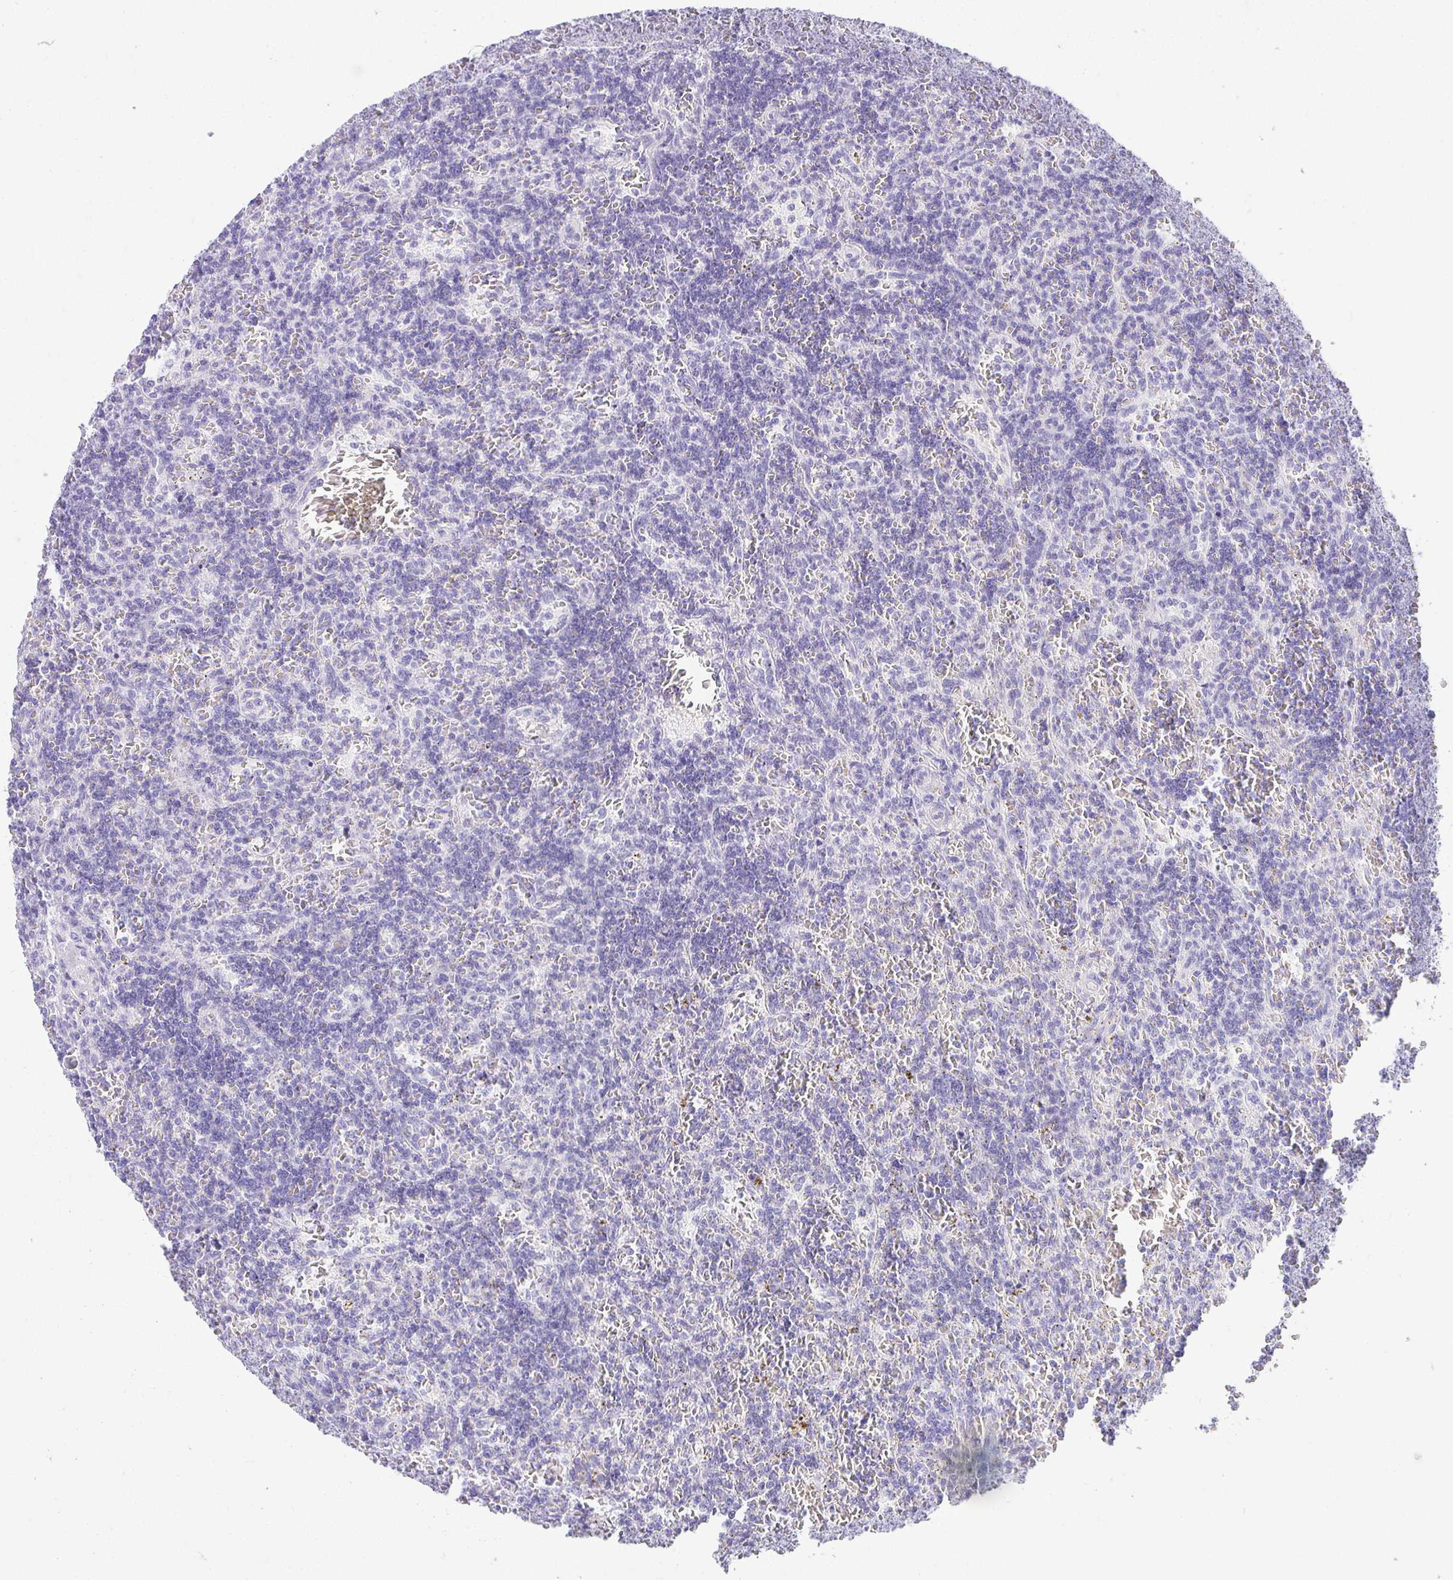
{"staining": {"intensity": "negative", "quantity": "none", "location": "none"}, "tissue": "lymphoma", "cell_type": "Tumor cells", "image_type": "cancer", "snomed": [{"axis": "morphology", "description": "Malignant lymphoma, non-Hodgkin's type, Low grade"}, {"axis": "topography", "description": "Spleen"}], "caption": "Lymphoma stained for a protein using IHC demonstrates no positivity tumor cells.", "gene": "CHAT", "patient": {"sex": "male", "age": 73}}